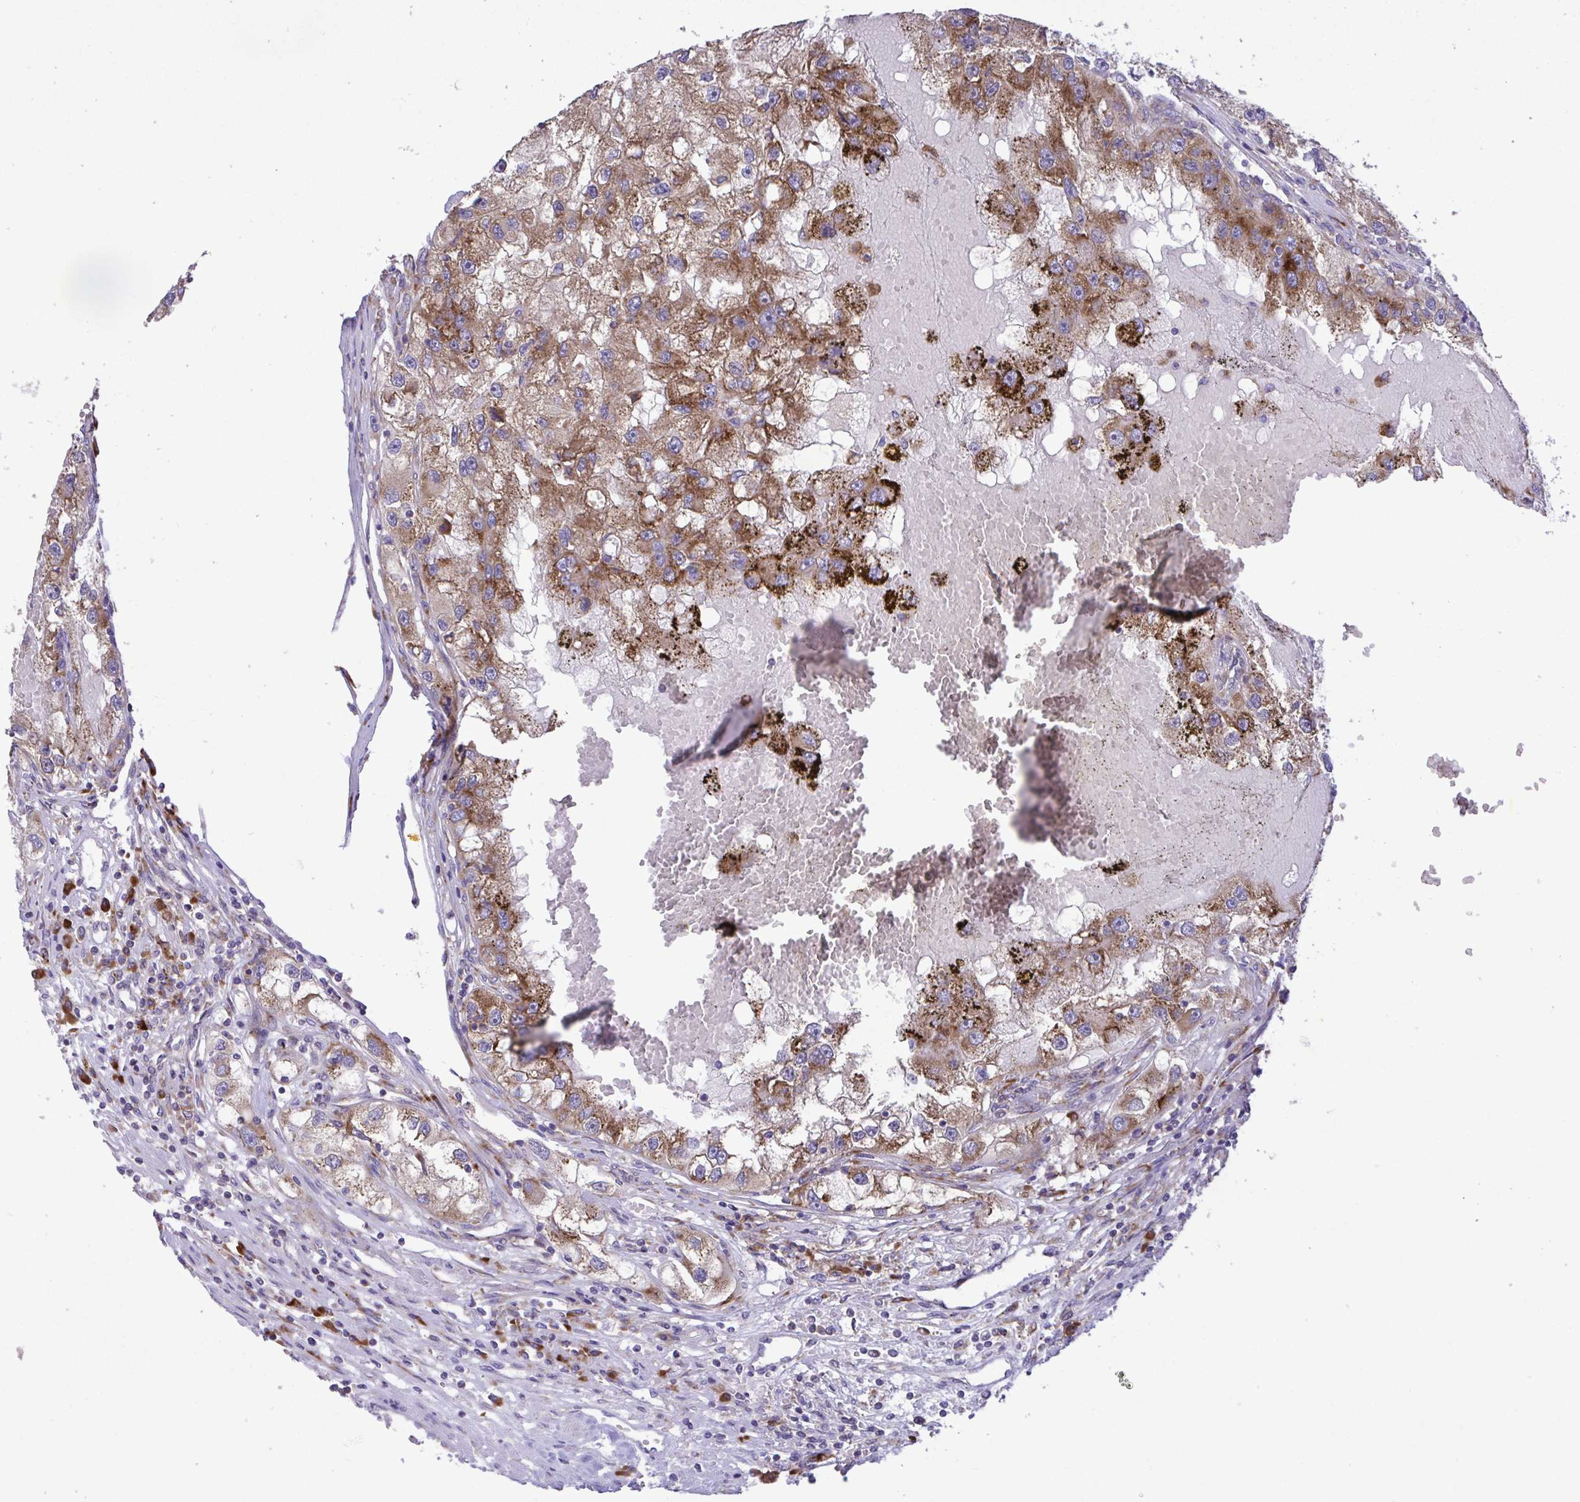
{"staining": {"intensity": "moderate", "quantity": ">75%", "location": "cytoplasmic/membranous"}, "tissue": "renal cancer", "cell_type": "Tumor cells", "image_type": "cancer", "snomed": [{"axis": "morphology", "description": "Adenocarcinoma, NOS"}, {"axis": "topography", "description": "Kidney"}], "caption": "High-power microscopy captured an immunohistochemistry (IHC) histopathology image of renal cancer (adenocarcinoma), revealing moderate cytoplasmic/membranous expression in about >75% of tumor cells.", "gene": "RPS15", "patient": {"sex": "male", "age": 63}}